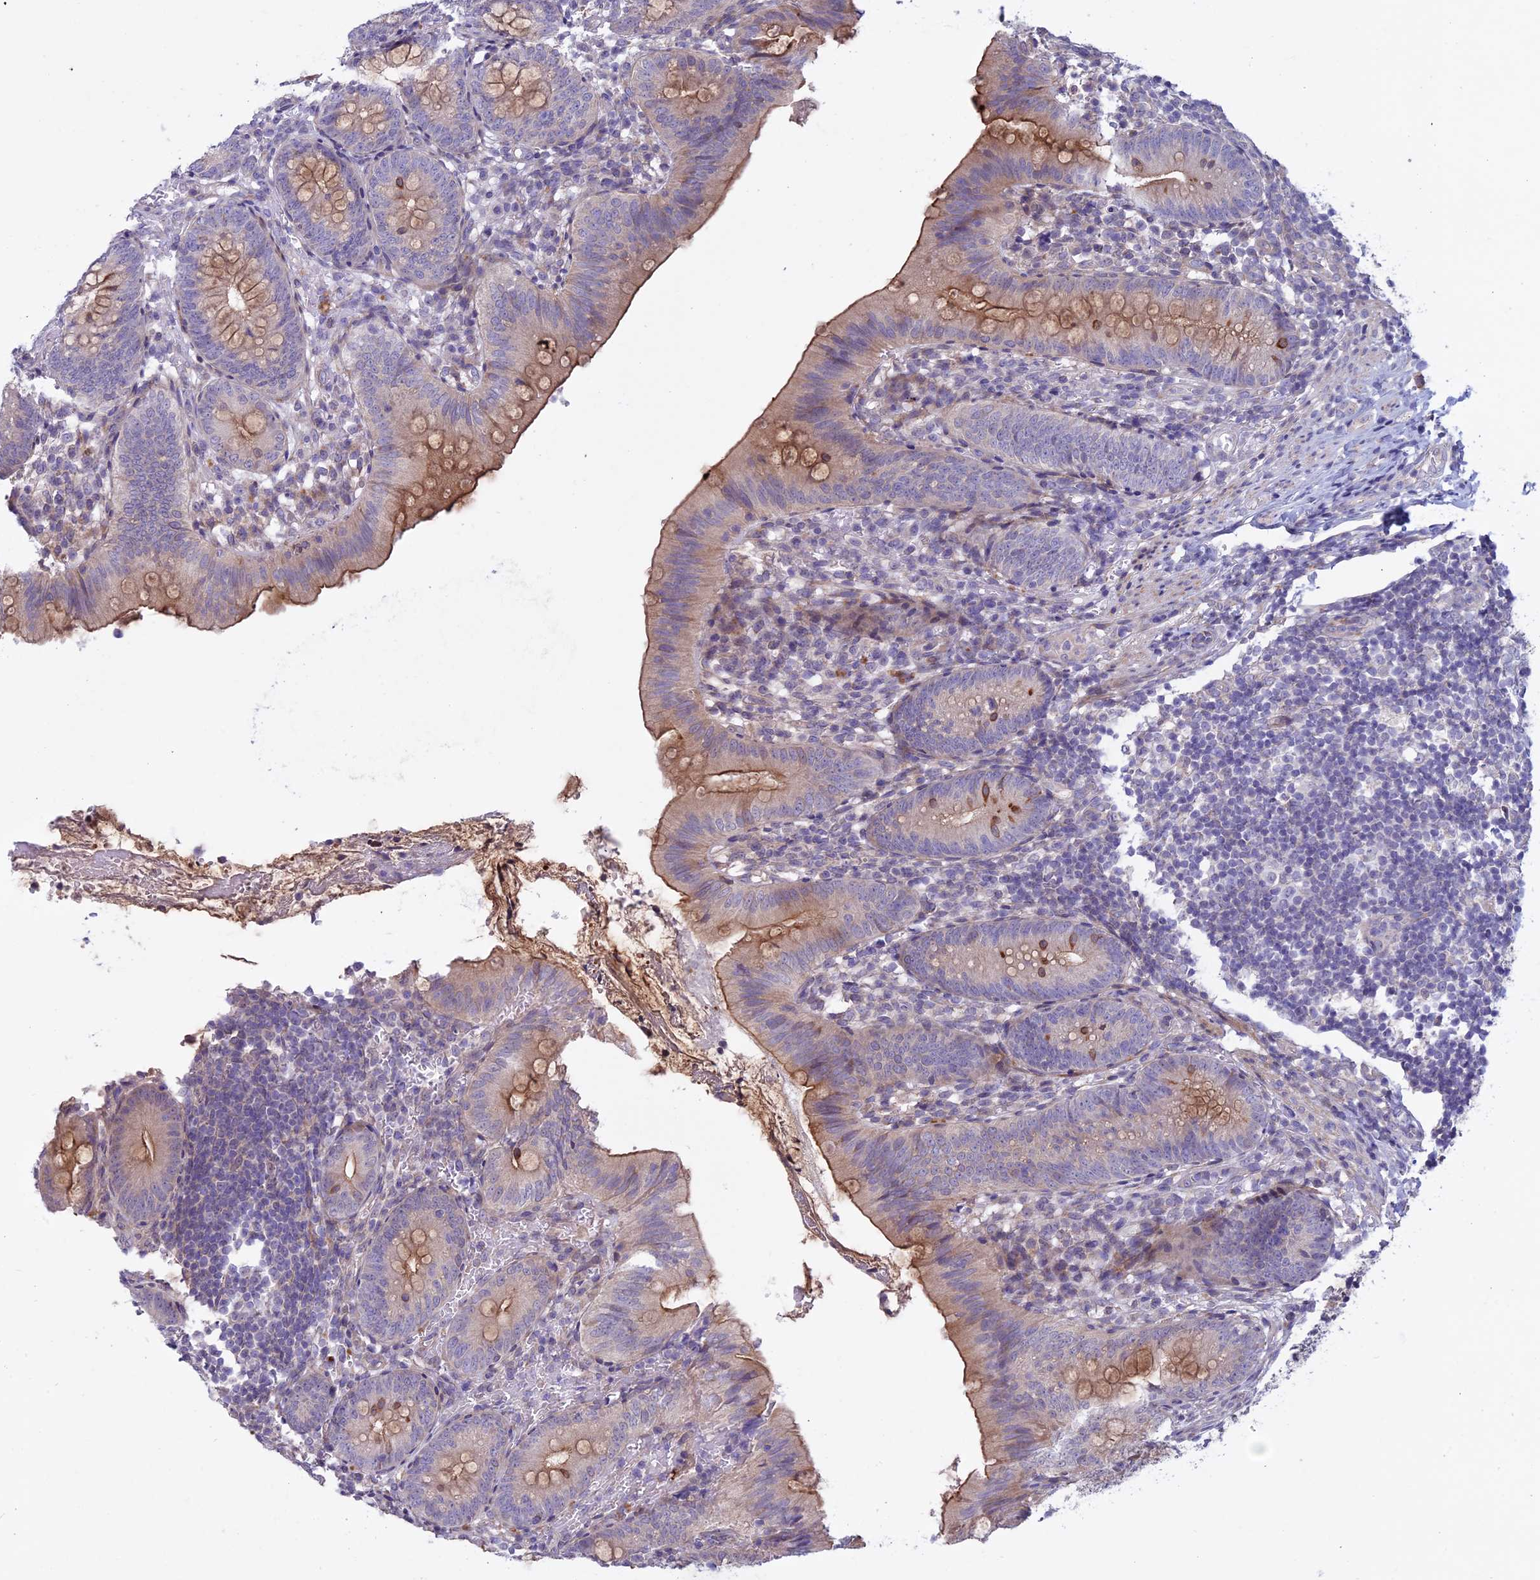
{"staining": {"intensity": "moderate", "quantity": "25%-75%", "location": "cytoplasmic/membranous"}, "tissue": "appendix", "cell_type": "Glandular cells", "image_type": "normal", "snomed": [{"axis": "morphology", "description": "Normal tissue, NOS"}, {"axis": "topography", "description": "Appendix"}], "caption": "IHC of unremarkable appendix shows medium levels of moderate cytoplasmic/membranous staining in approximately 25%-75% of glandular cells.", "gene": "SPHKAP", "patient": {"sex": "male", "age": 1}}